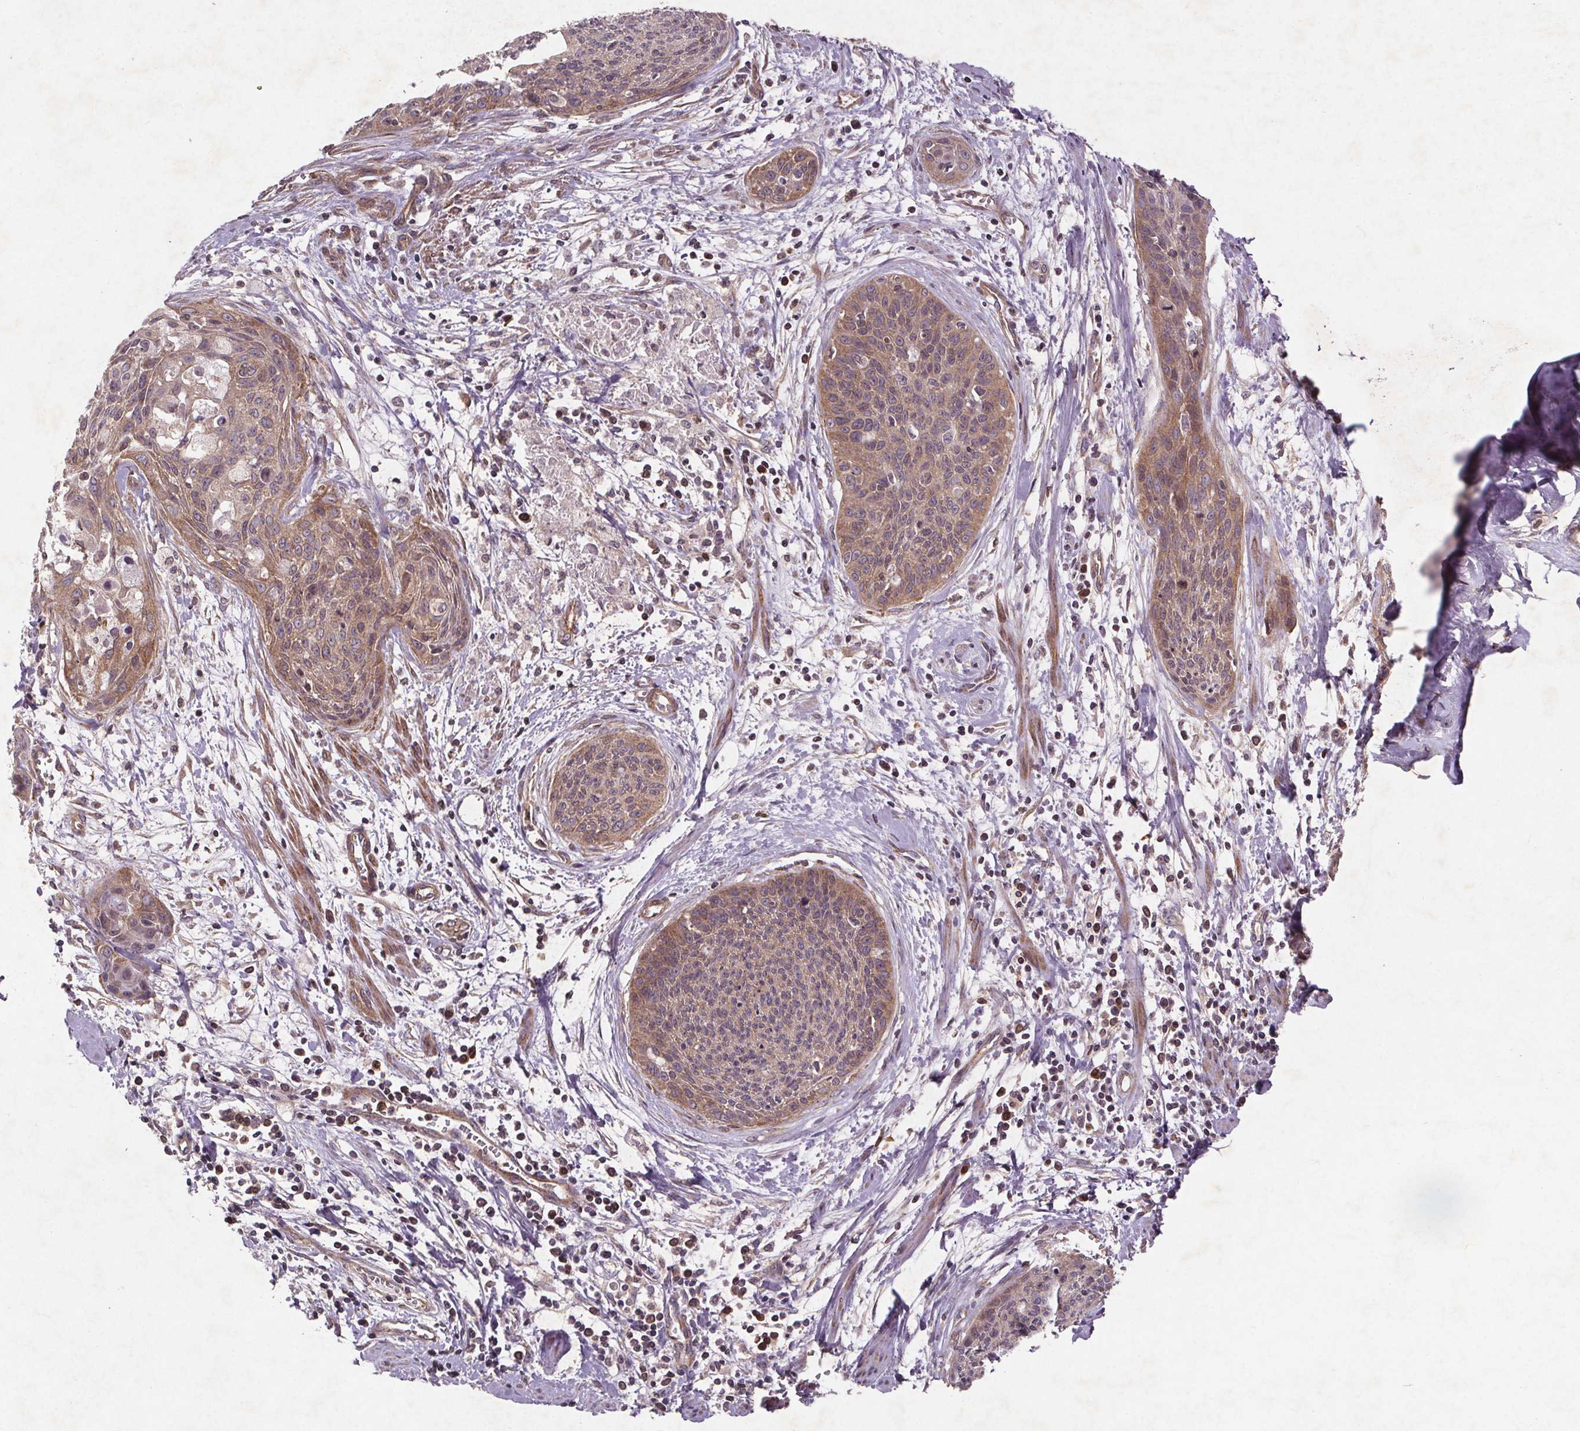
{"staining": {"intensity": "weak", "quantity": "25%-75%", "location": "cytoplasmic/membranous"}, "tissue": "cervical cancer", "cell_type": "Tumor cells", "image_type": "cancer", "snomed": [{"axis": "morphology", "description": "Squamous cell carcinoma, NOS"}, {"axis": "topography", "description": "Cervix"}], "caption": "Protein analysis of cervical cancer tissue shows weak cytoplasmic/membranous positivity in approximately 25%-75% of tumor cells. The staining is performed using DAB (3,3'-diaminobenzidine) brown chromogen to label protein expression. The nuclei are counter-stained blue using hematoxylin.", "gene": "STRN3", "patient": {"sex": "female", "age": 55}}